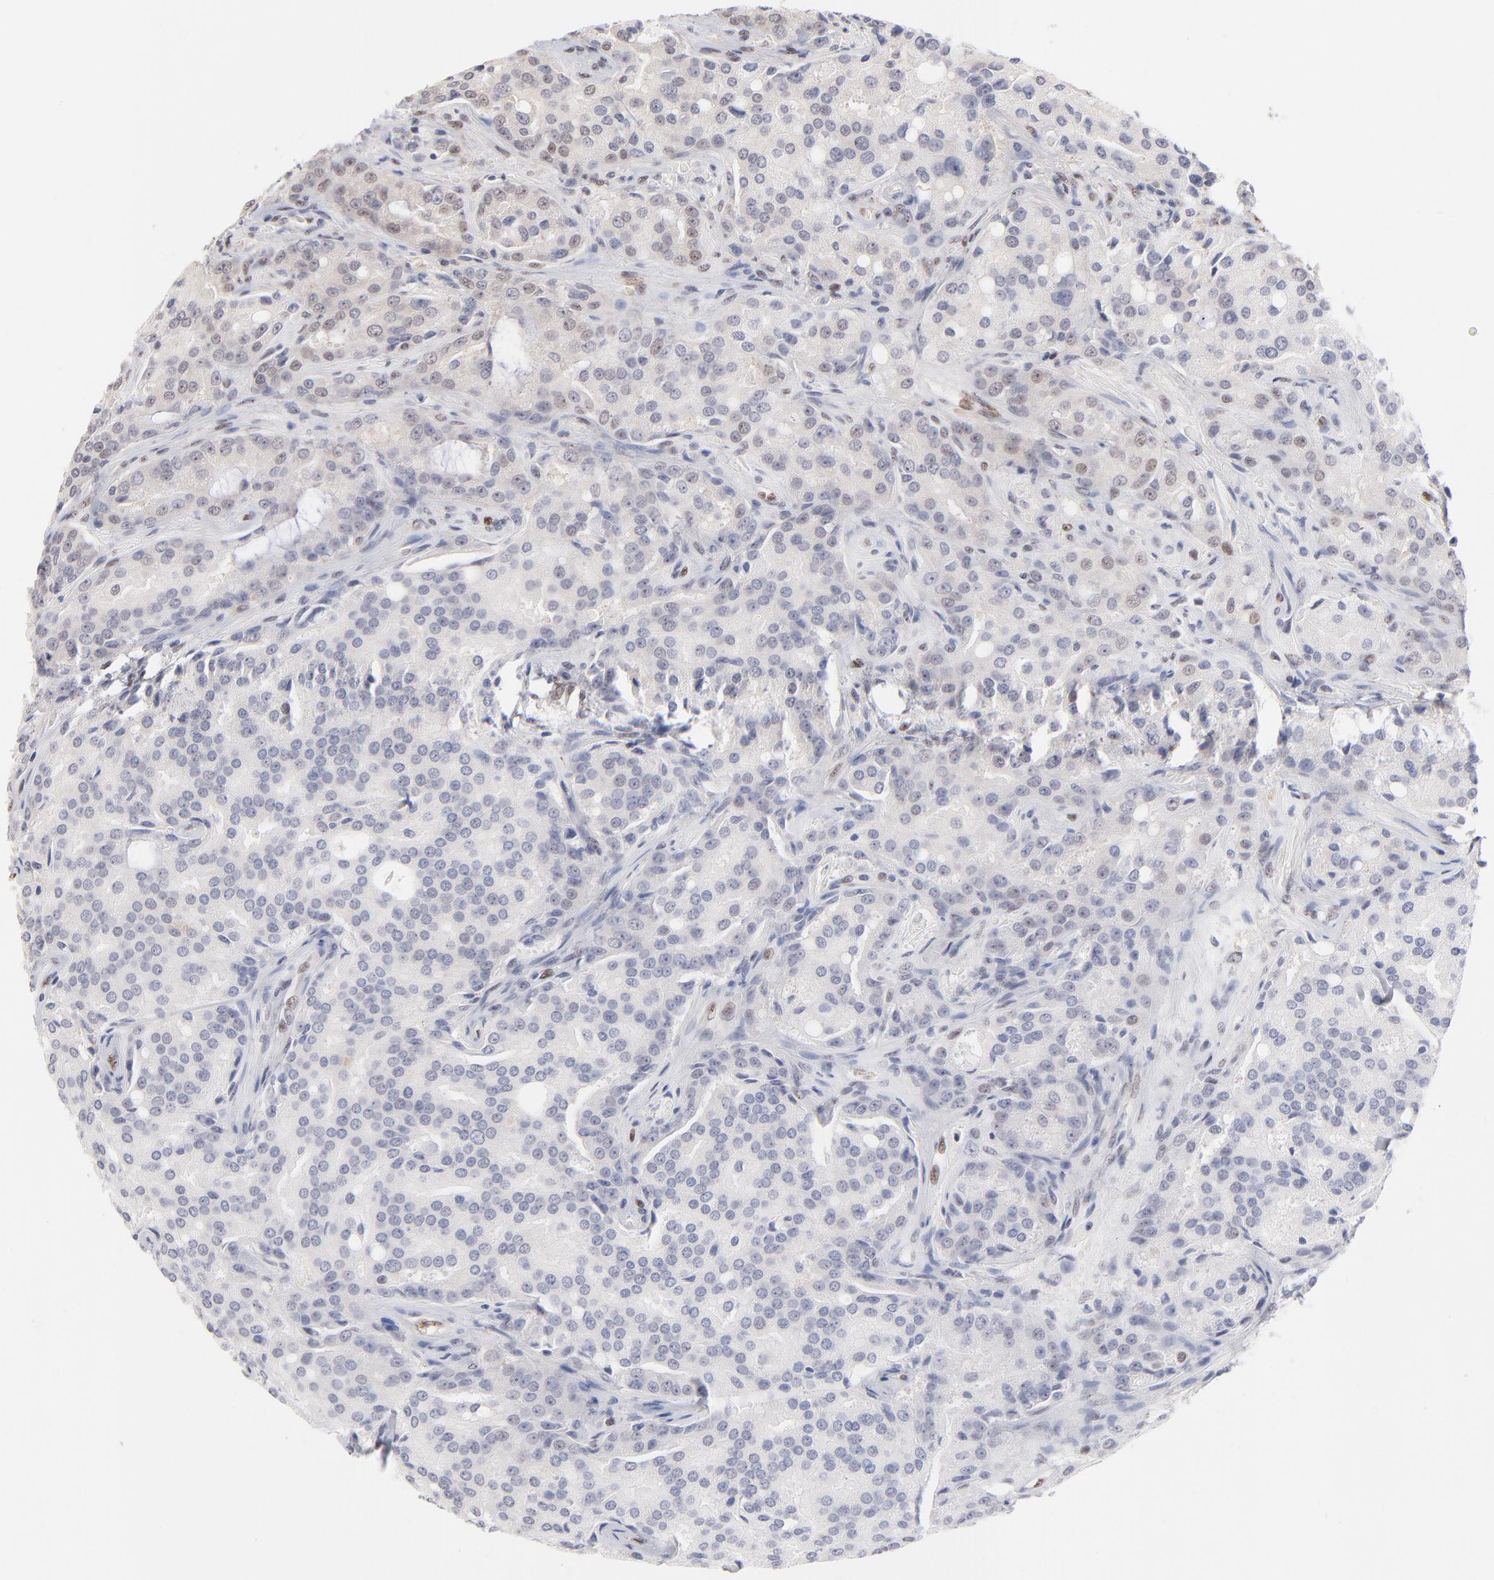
{"staining": {"intensity": "negative", "quantity": "none", "location": "none"}, "tissue": "prostate cancer", "cell_type": "Tumor cells", "image_type": "cancer", "snomed": [{"axis": "morphology", "description": "Adenocarcinoma, High grade"}, {"axis": "topography", "description": "Prostate"}], "caption": "Protein analysis of prostate cancer exhibits no significant expression in tumor cells. (DAB IHC visualized using brightfield microscopy, high magnification).", "gene": "STAT3", "patient": {"sex": "male", "age": 72}}